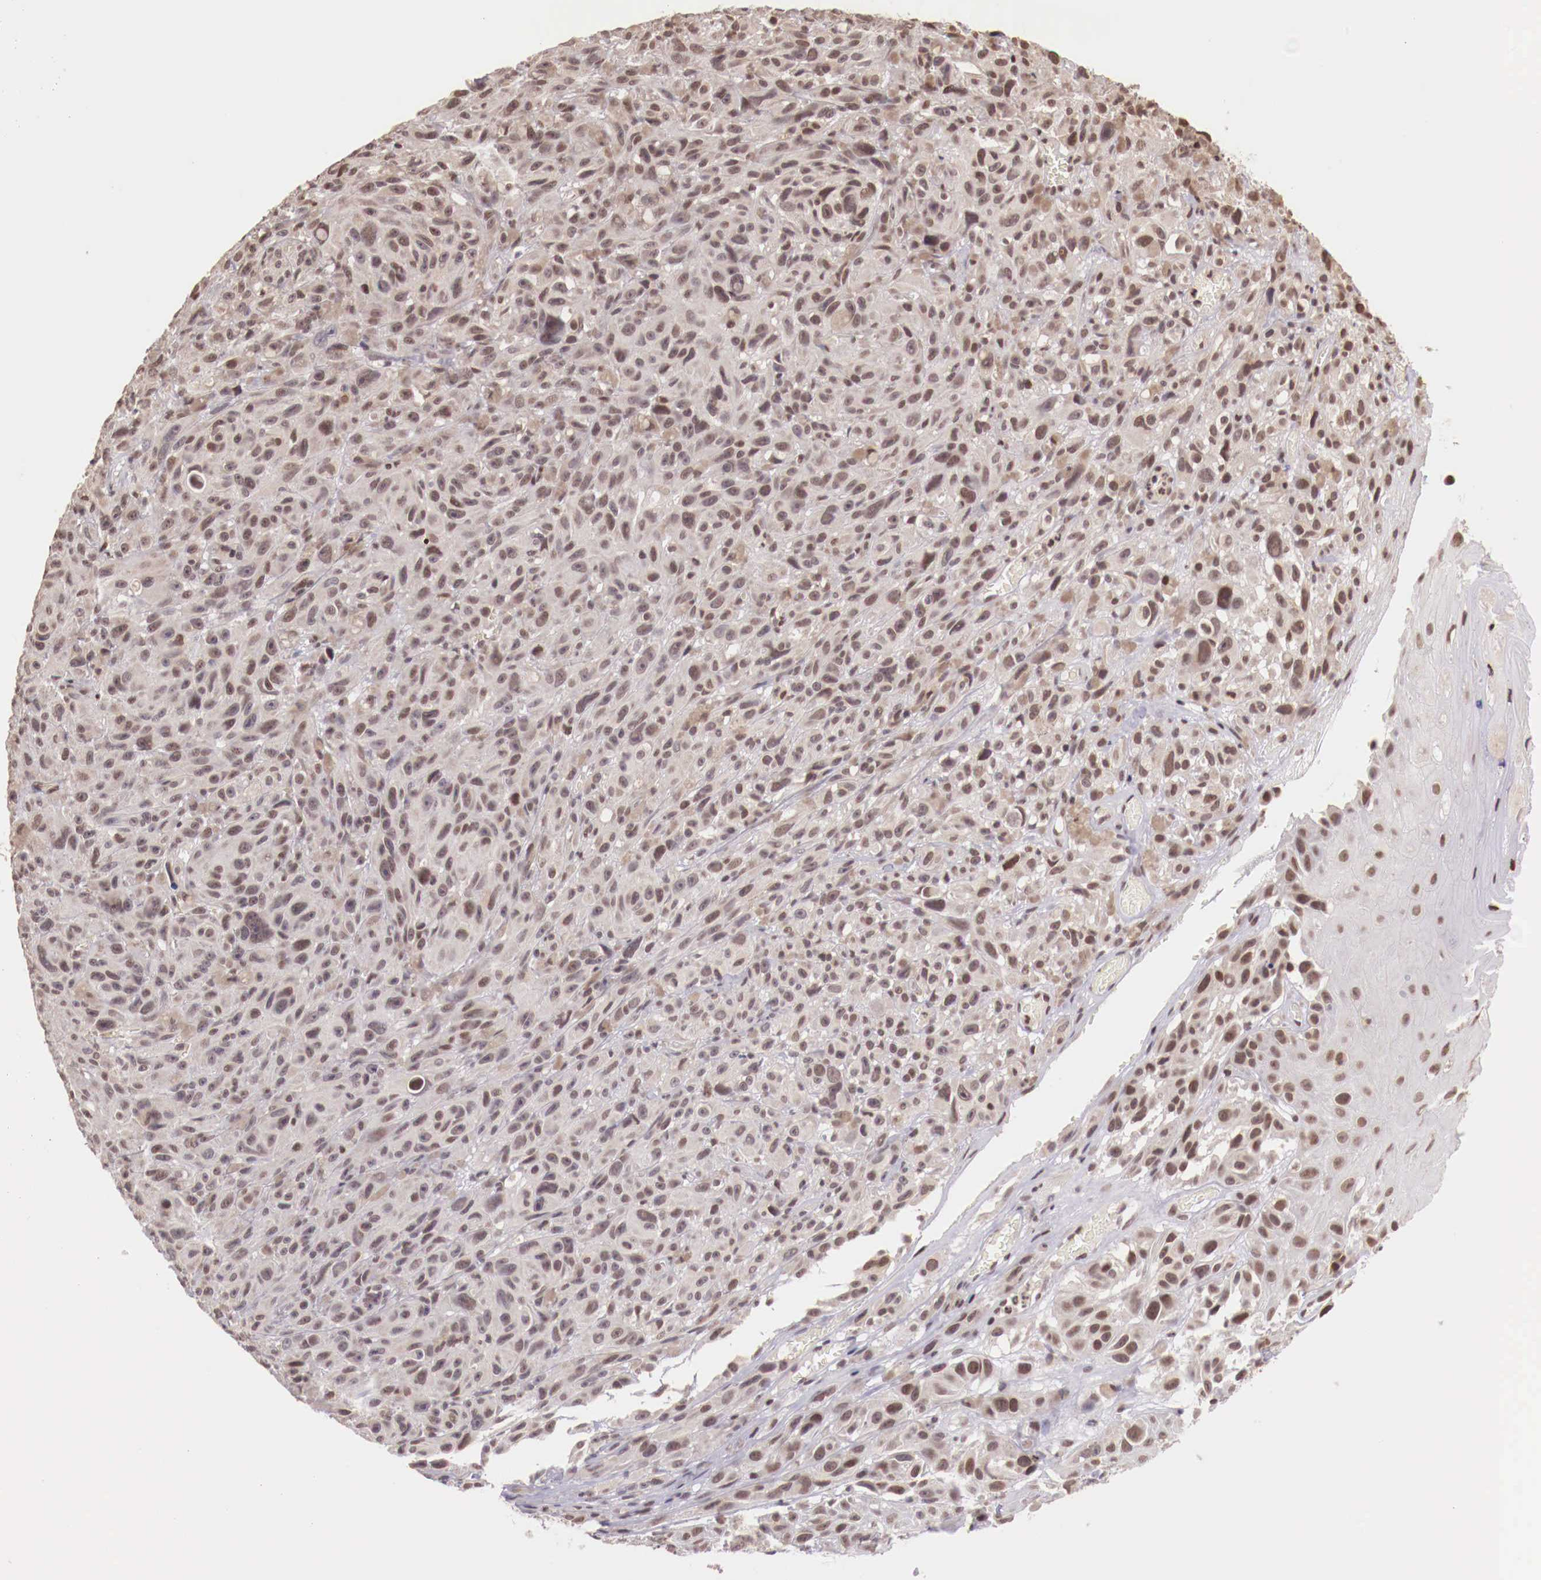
{"staining": {"intensity": "weak", "quantity": "25%-75%", "location": "nuclear"}, "tissue": "melanoma", "cell_type": "Tumor cells", "image_type": "cancer", "snomed": [{"axis": "morphology", "description": "Malignant melanoma, NOS"}, {"axis": "topography", "description": "Skin"}], "caption": "Immunohistochemistry (IHC) of human melanoma exhibits low levels of weak nuclear staining in approximately 25%-75% of tumor cells. The protein is shown in brown color, while the nuclei are stained blue.", "gene": "SP1", "patient": {"sex": "male", "age": 67}}